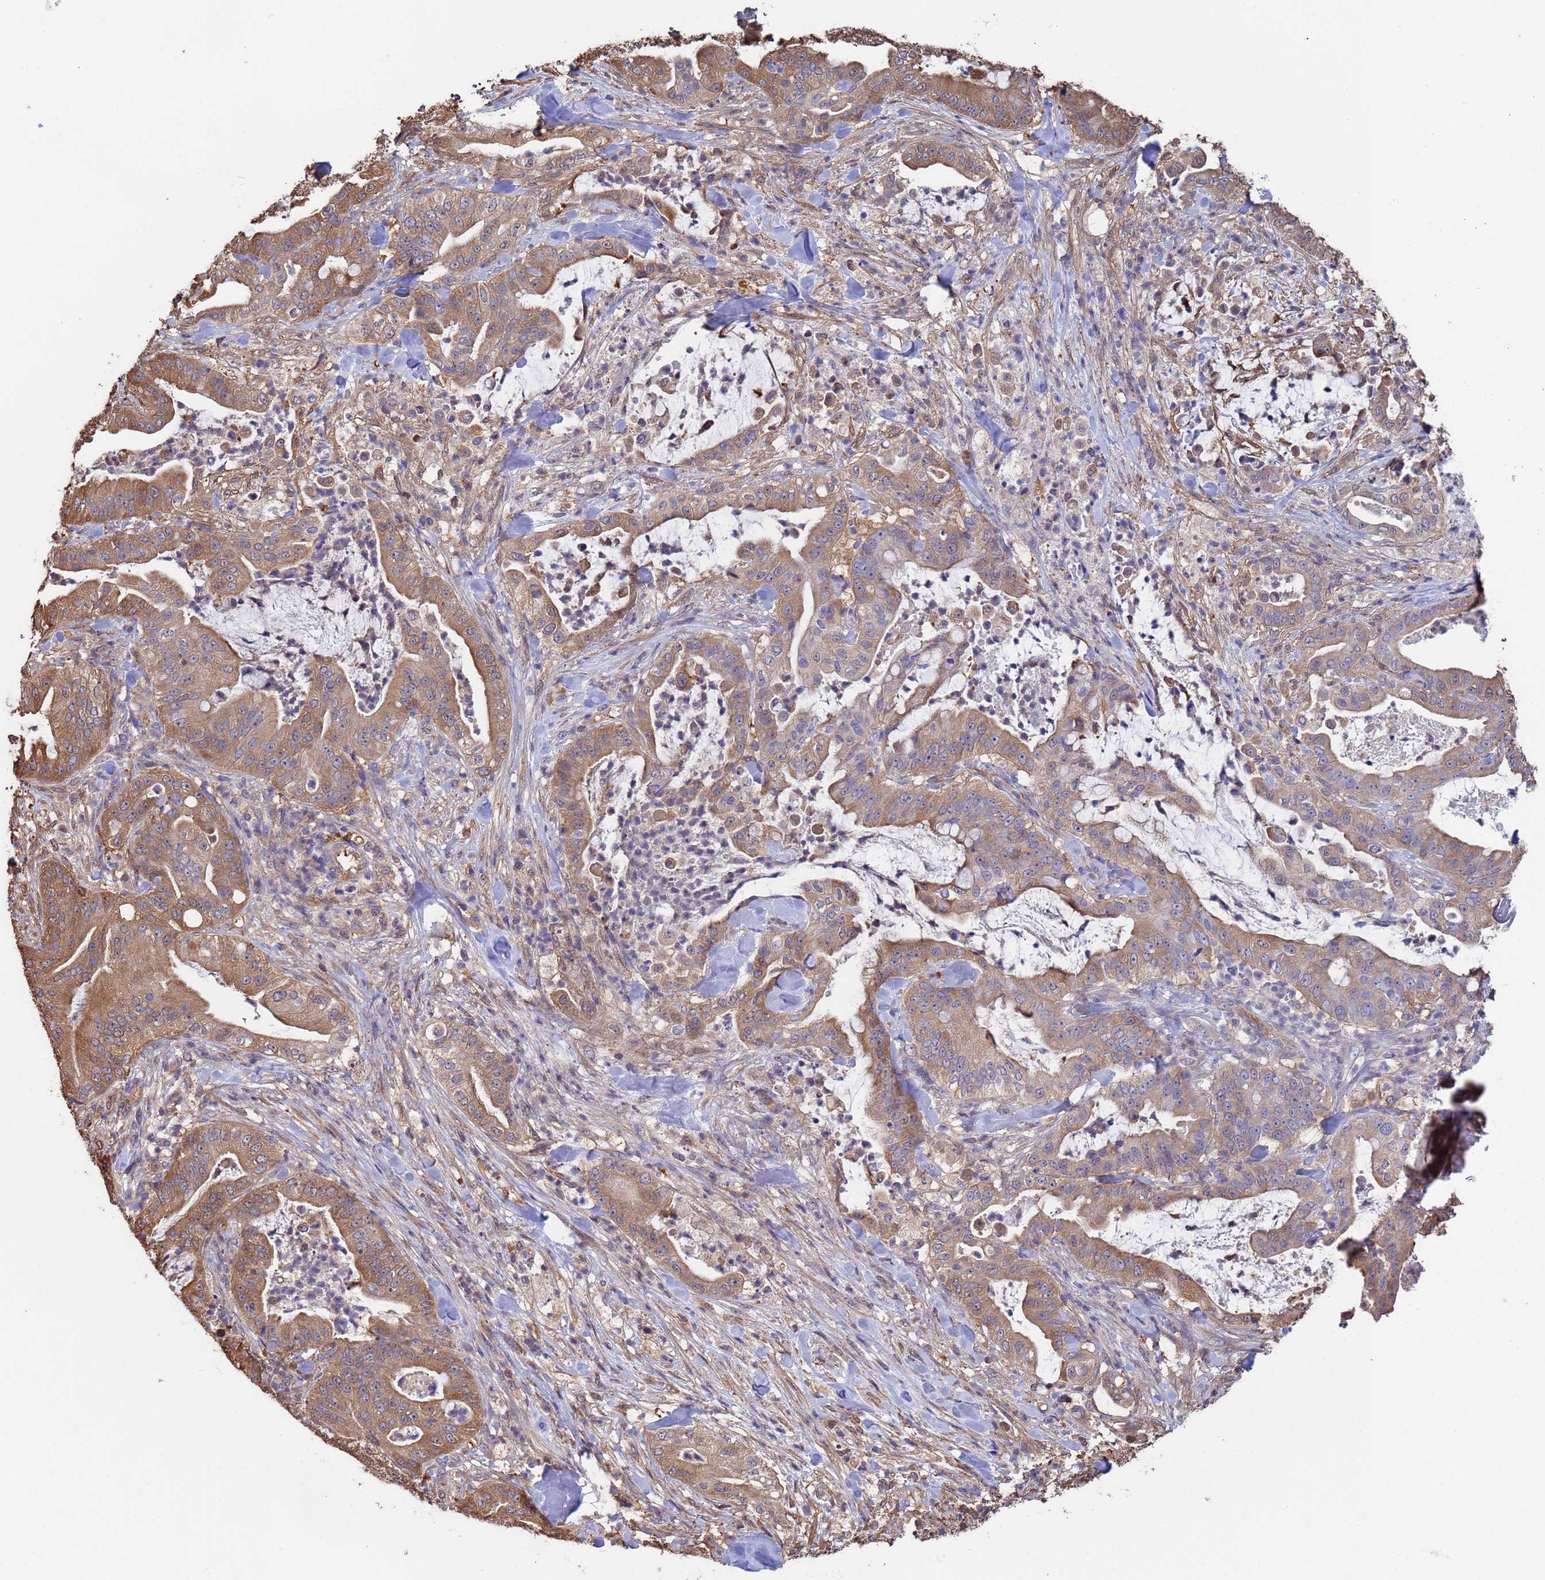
{"staining": {"intensity": "moderate", "quantity": ">75%", "location": "cytoplasmic/membranous"}, "tissue": "pancreatic cancer", "cell_type": "Tumor cells", "image_type": "cancer", "snomed": [{"axis": "morphology", "description": "Adenocarcinoma, NOS"}, {"axis": "topography", "description": "Pancreas"}], "caption": "Immunohistochemistry photomicrograph of neoplastic tissue: human pancreatic cancer stained using immunohistochemistry shows medium levels of moderate protein expression localized specifically in the cytoplasmic/membranous of tumor cells, appearing as a cytoplasmic/membranous brown color.", "gene": "FAM25A", "patient": {"sex": "male", "age": 71}}